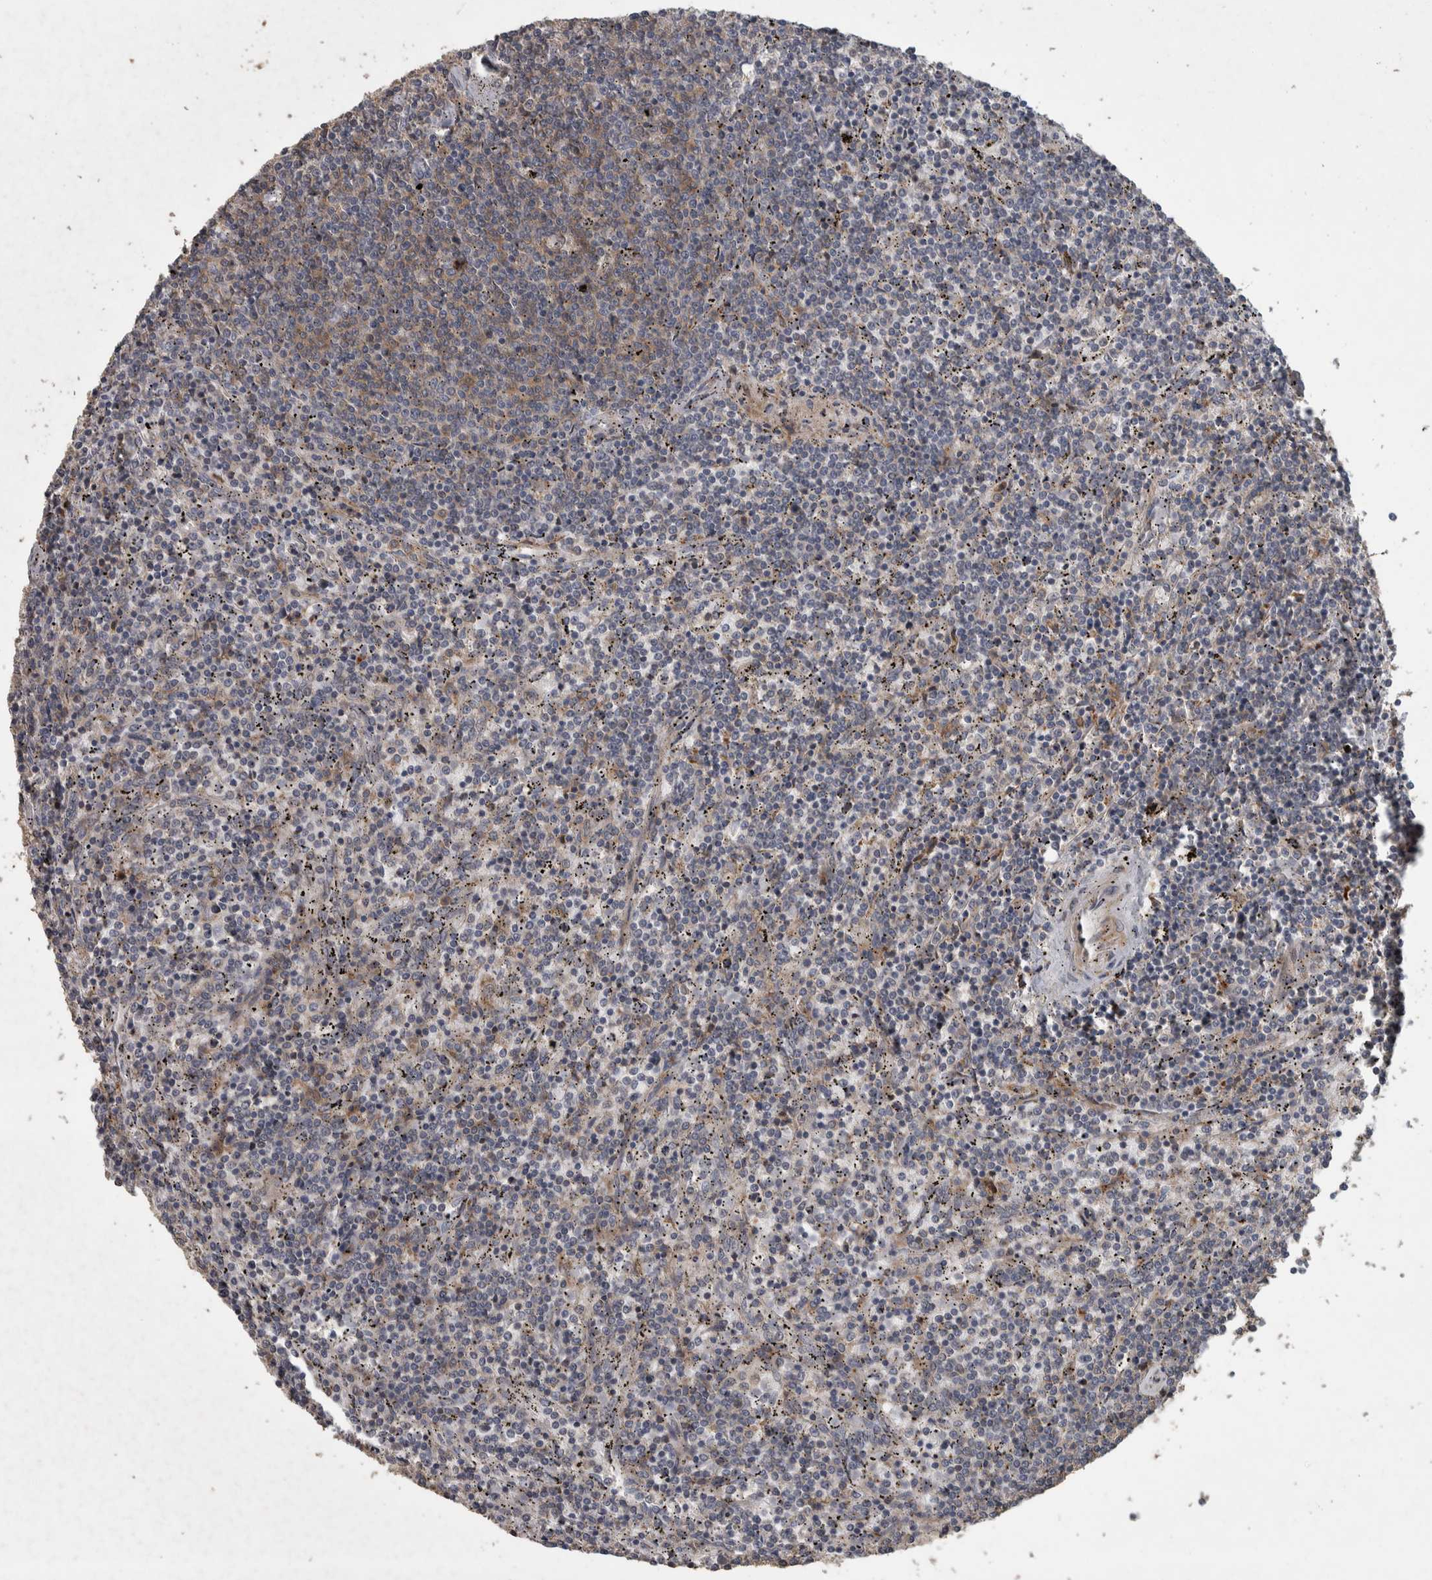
{"staining": {"intensity": "weak", "quantity": "25%-75%", "location": "cytoplasmic/membranous"}, "tissue": "lymphoma", "cell_type": "Tumor cells", "image_type": "cancer", "snomed": [{"axis": "morphology", "description": "Malignant lymphoma, non-Hodgkin's type, Low grade"}, {"axis": "topography", "description": "Spleen"}], "caption": "Immunohistochemistry (IHC) staining of low-grade malignant lymphoma, non-Hodgkin's type, which exhibits low levels of weak cytoplasmic/membranous positivity in about 25%-75% of tumor cells indicating weak cytoplasmic/membranous protein staining. The staining was performed using DAB (brown) for protein detection and nuclei were counterstained in hematoxylin (blue).", "gene": "ERAL1", "patient": {"sex": "female", "age": 50}}